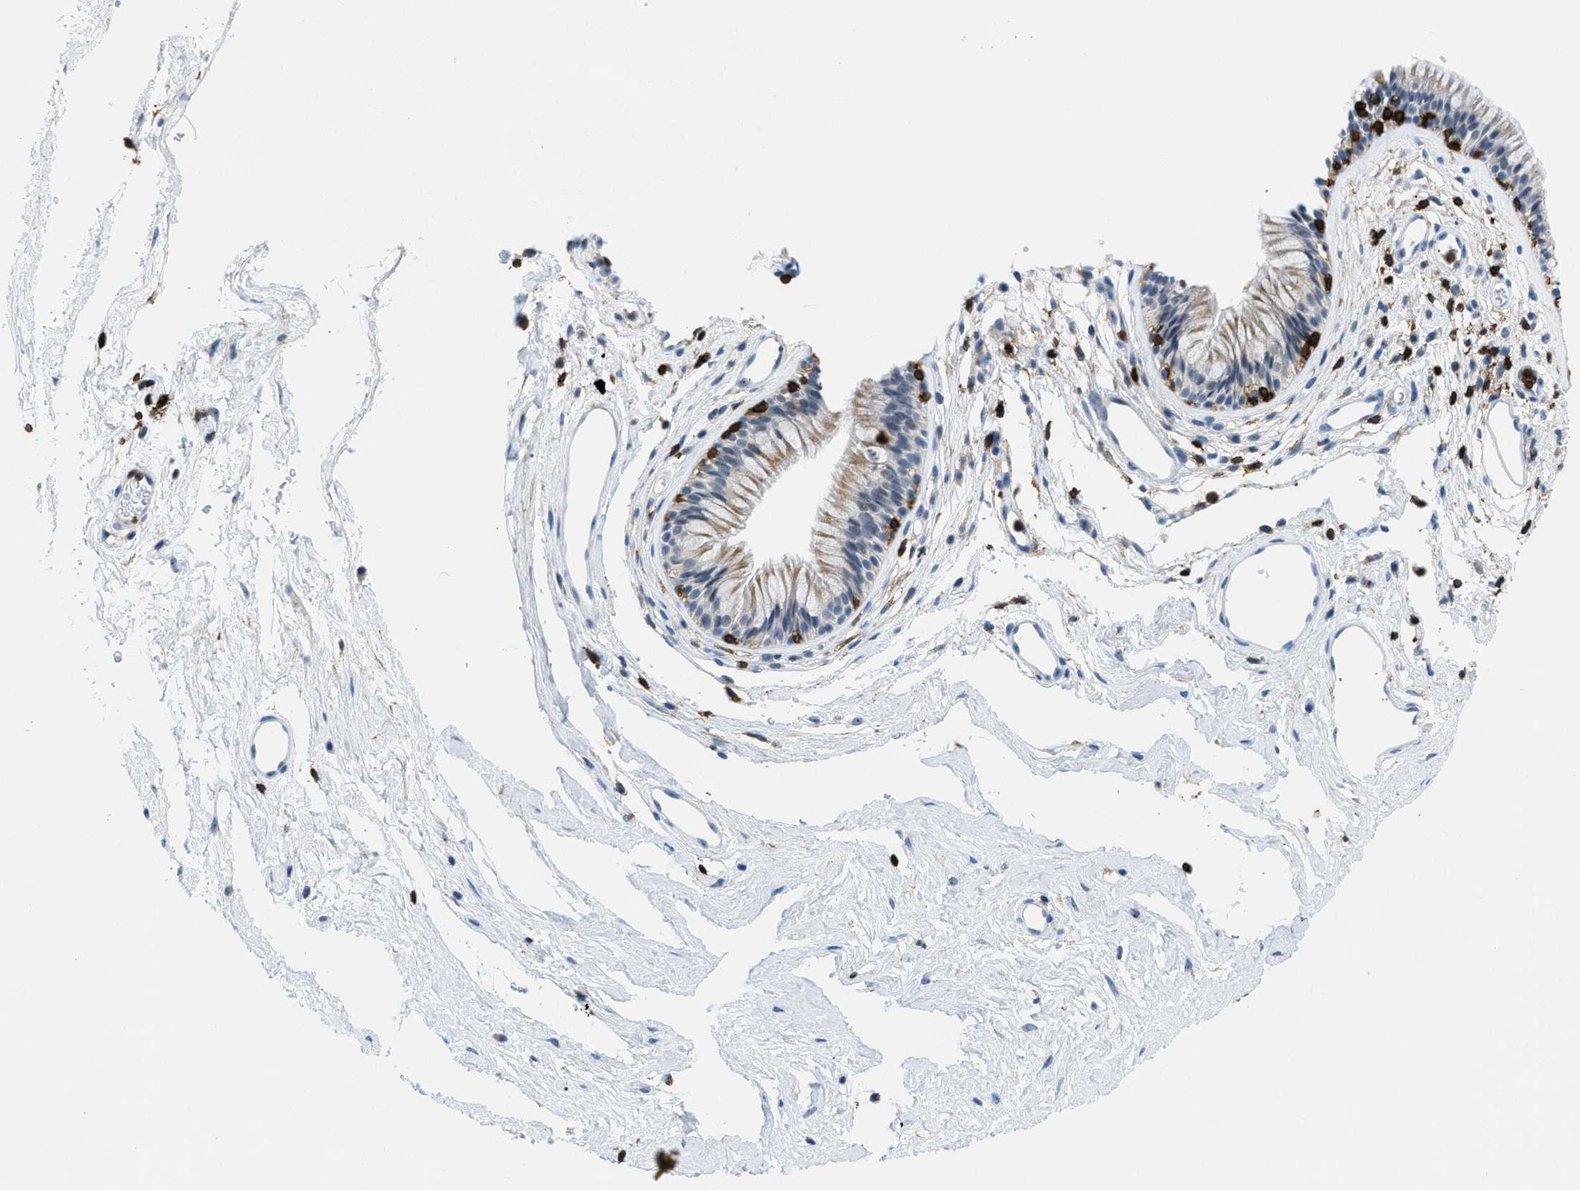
{"staining": {"intensity": "moderate", "quantity": "<25%", "location": "cytoplasmic/membranous,nuclear"}, "tissue": "nasopharynx", "cell_type": "Respiratory epithelial cells", "image_type": "normal", "snomed": [{"axis": "morphology", "description": "Normal tissue, NOS"}, {"axis": "morphology", "description": "Inflammation, NOS"}, {"axis": "topography", "description": "Nasopharynx"}], "caption": "Protein positivity by immunohistochemistry exhibits moderate cytoplasmic/membranous,nuclear expression in about <25% of respiratory epithelial cells in unremarkable nasopharynx.", "gene": "FAM151A", "patient": {"sex": "male", "age": 48}}